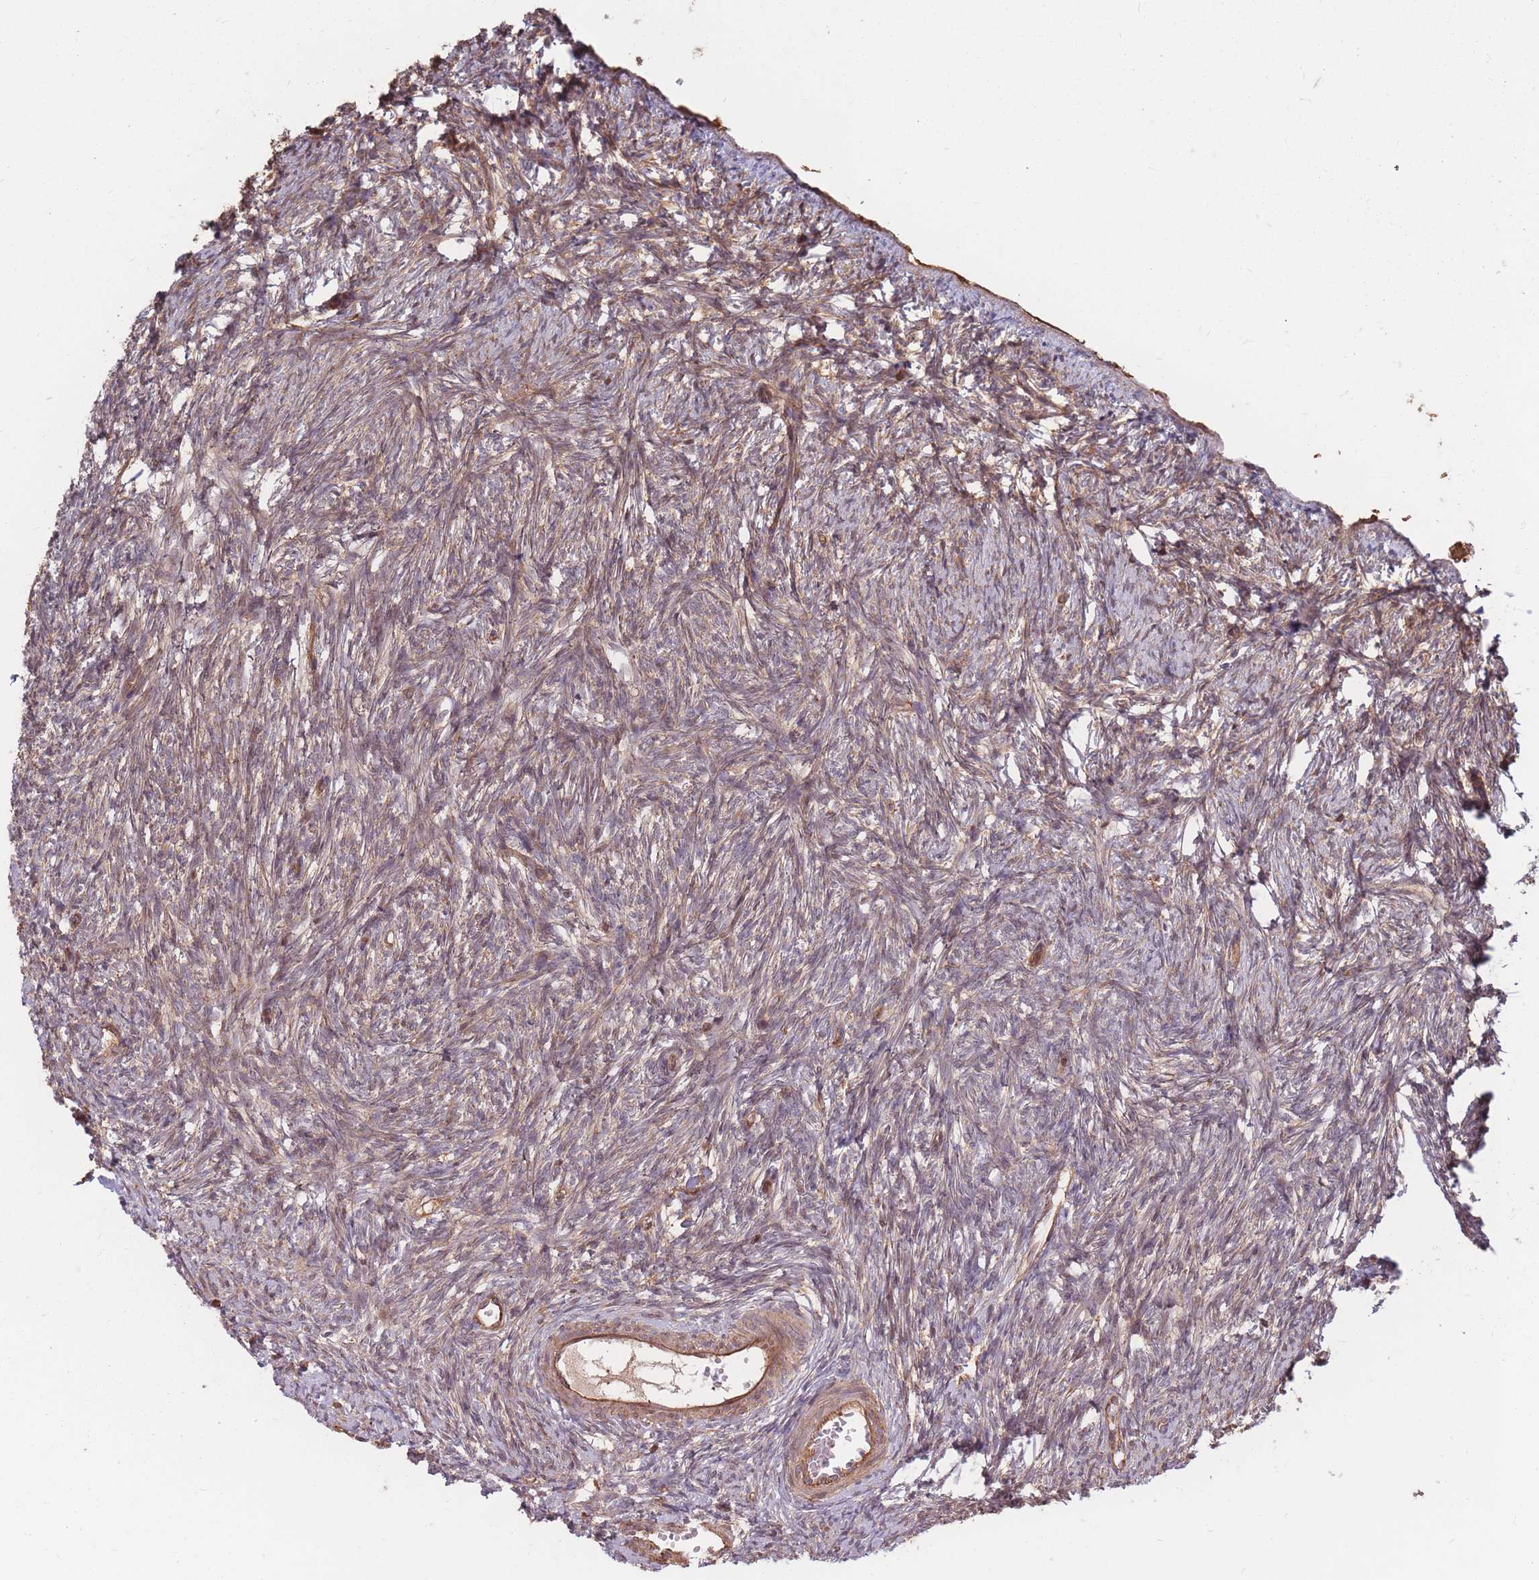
{"staining": {"intensity": "moderate", "quantity": "25%-75%", "location": "cytoplasmic/membranous"}, "tissue": "ovary", "cell_type": "Ovarian stroma cells", "image_type": "normal", "snomed": [{"axis": "morphology", "description": "Normal tissue, NOS"}, {"axis": "topography", "description": "Ovary"}], "caption": "Protein analysis of unremarkable ovary reveals moderate cytoplasmic/membranous positivity in about 25%-75% of ovarian stroma cells. (Stains: DAB (3,3'-diaminobenzidine) in brown, nuclei in blue, Microscopy: brightfield microscopy at high magnification).", "gene": "RASSF2", "patient": {"sex": "female", "age": 51}}